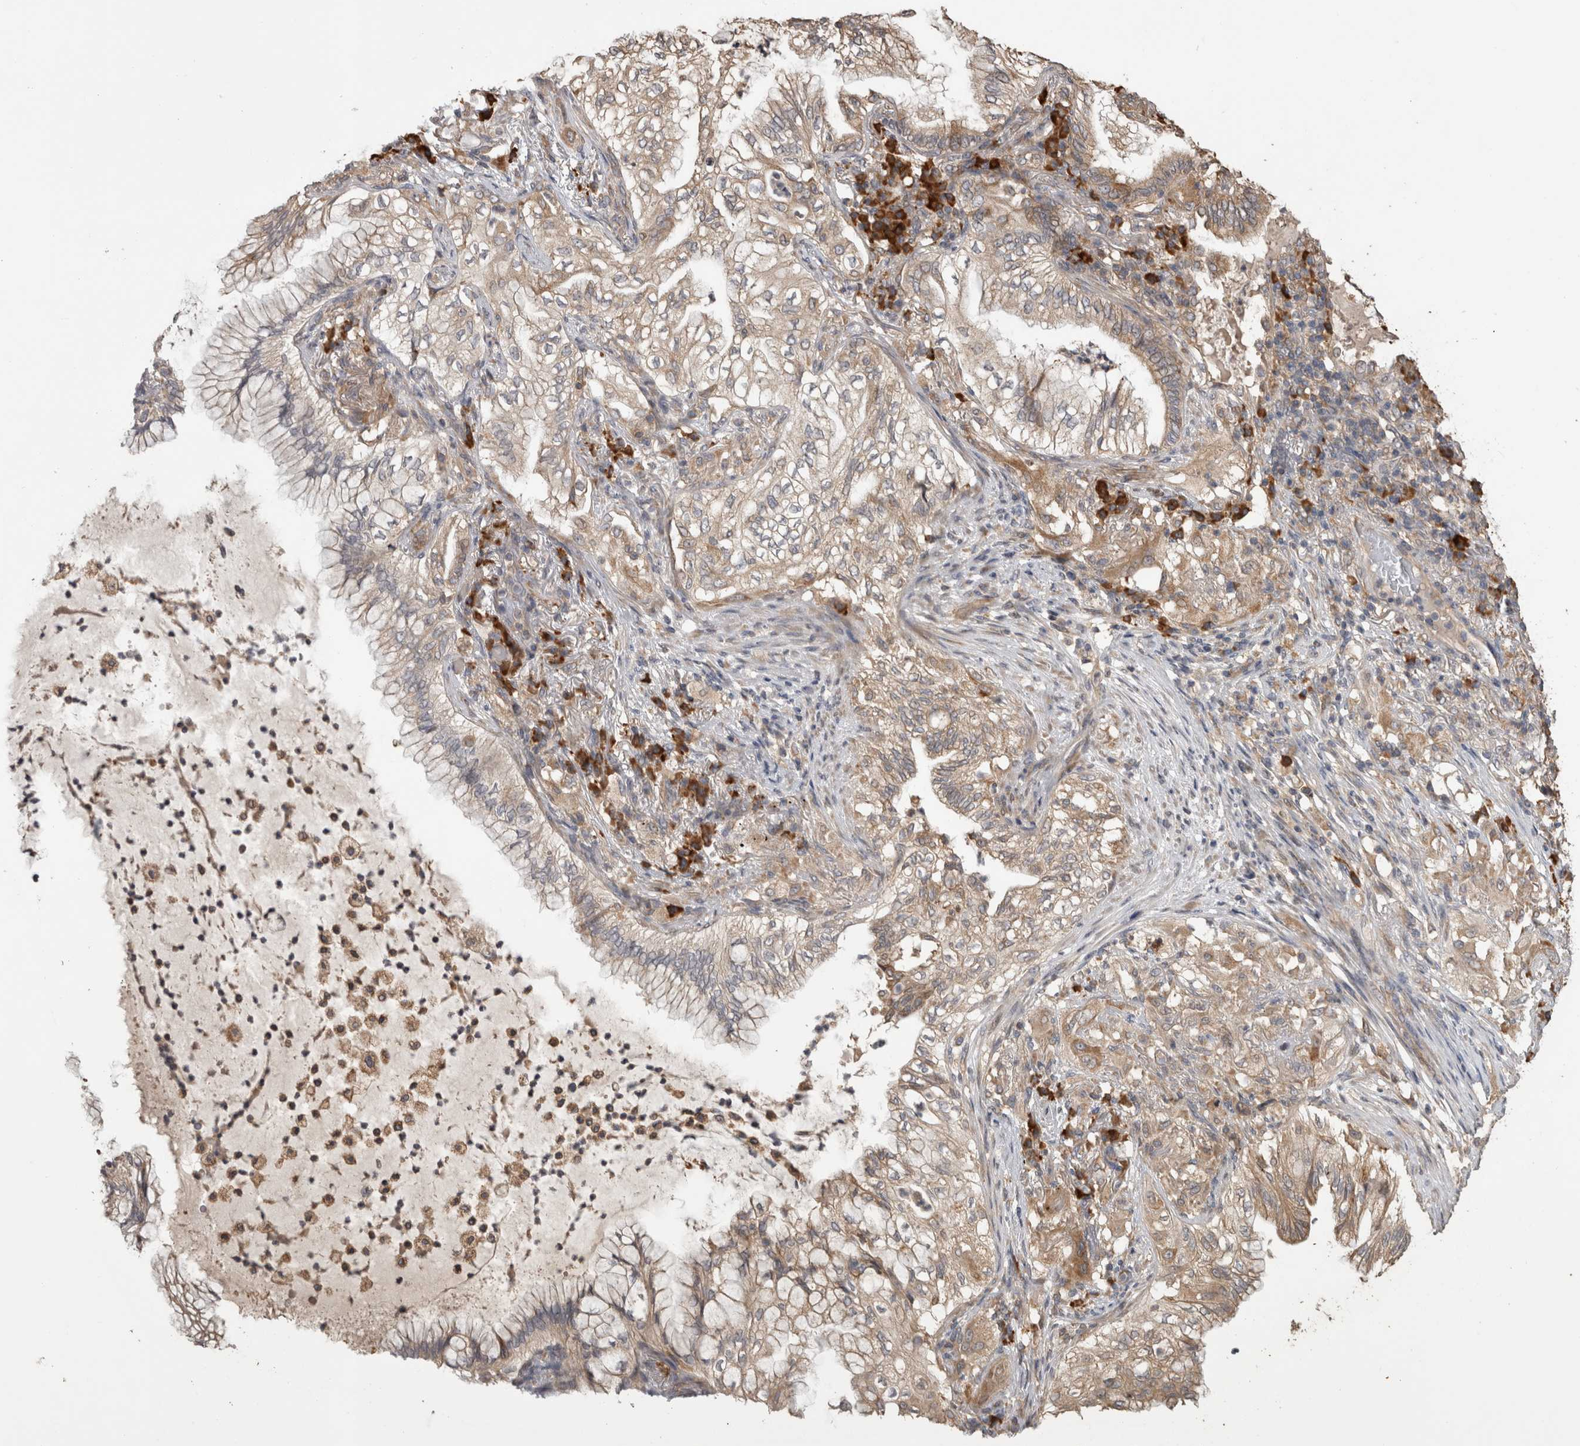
{"staining": {"intensity": "weak", "quantity": ">75%", "location": "cytoplasmic/membranous"}, "tissue": "lung cancer", "cell_type": "Tumor cells", "image_type": "cancer", "snomed": [{"axis": "morphology", "description": "Adenocarcinoma, NOS"}, {"axis": "topography", "description": "Lung"}], "caption": "Lung adenocarcinoma tissue reveals weak cytoplasmic/membranous expression in approximately >75% of tumor cells", "gene": "TBCE", "patient": {"sex": "female", "age": 70}}